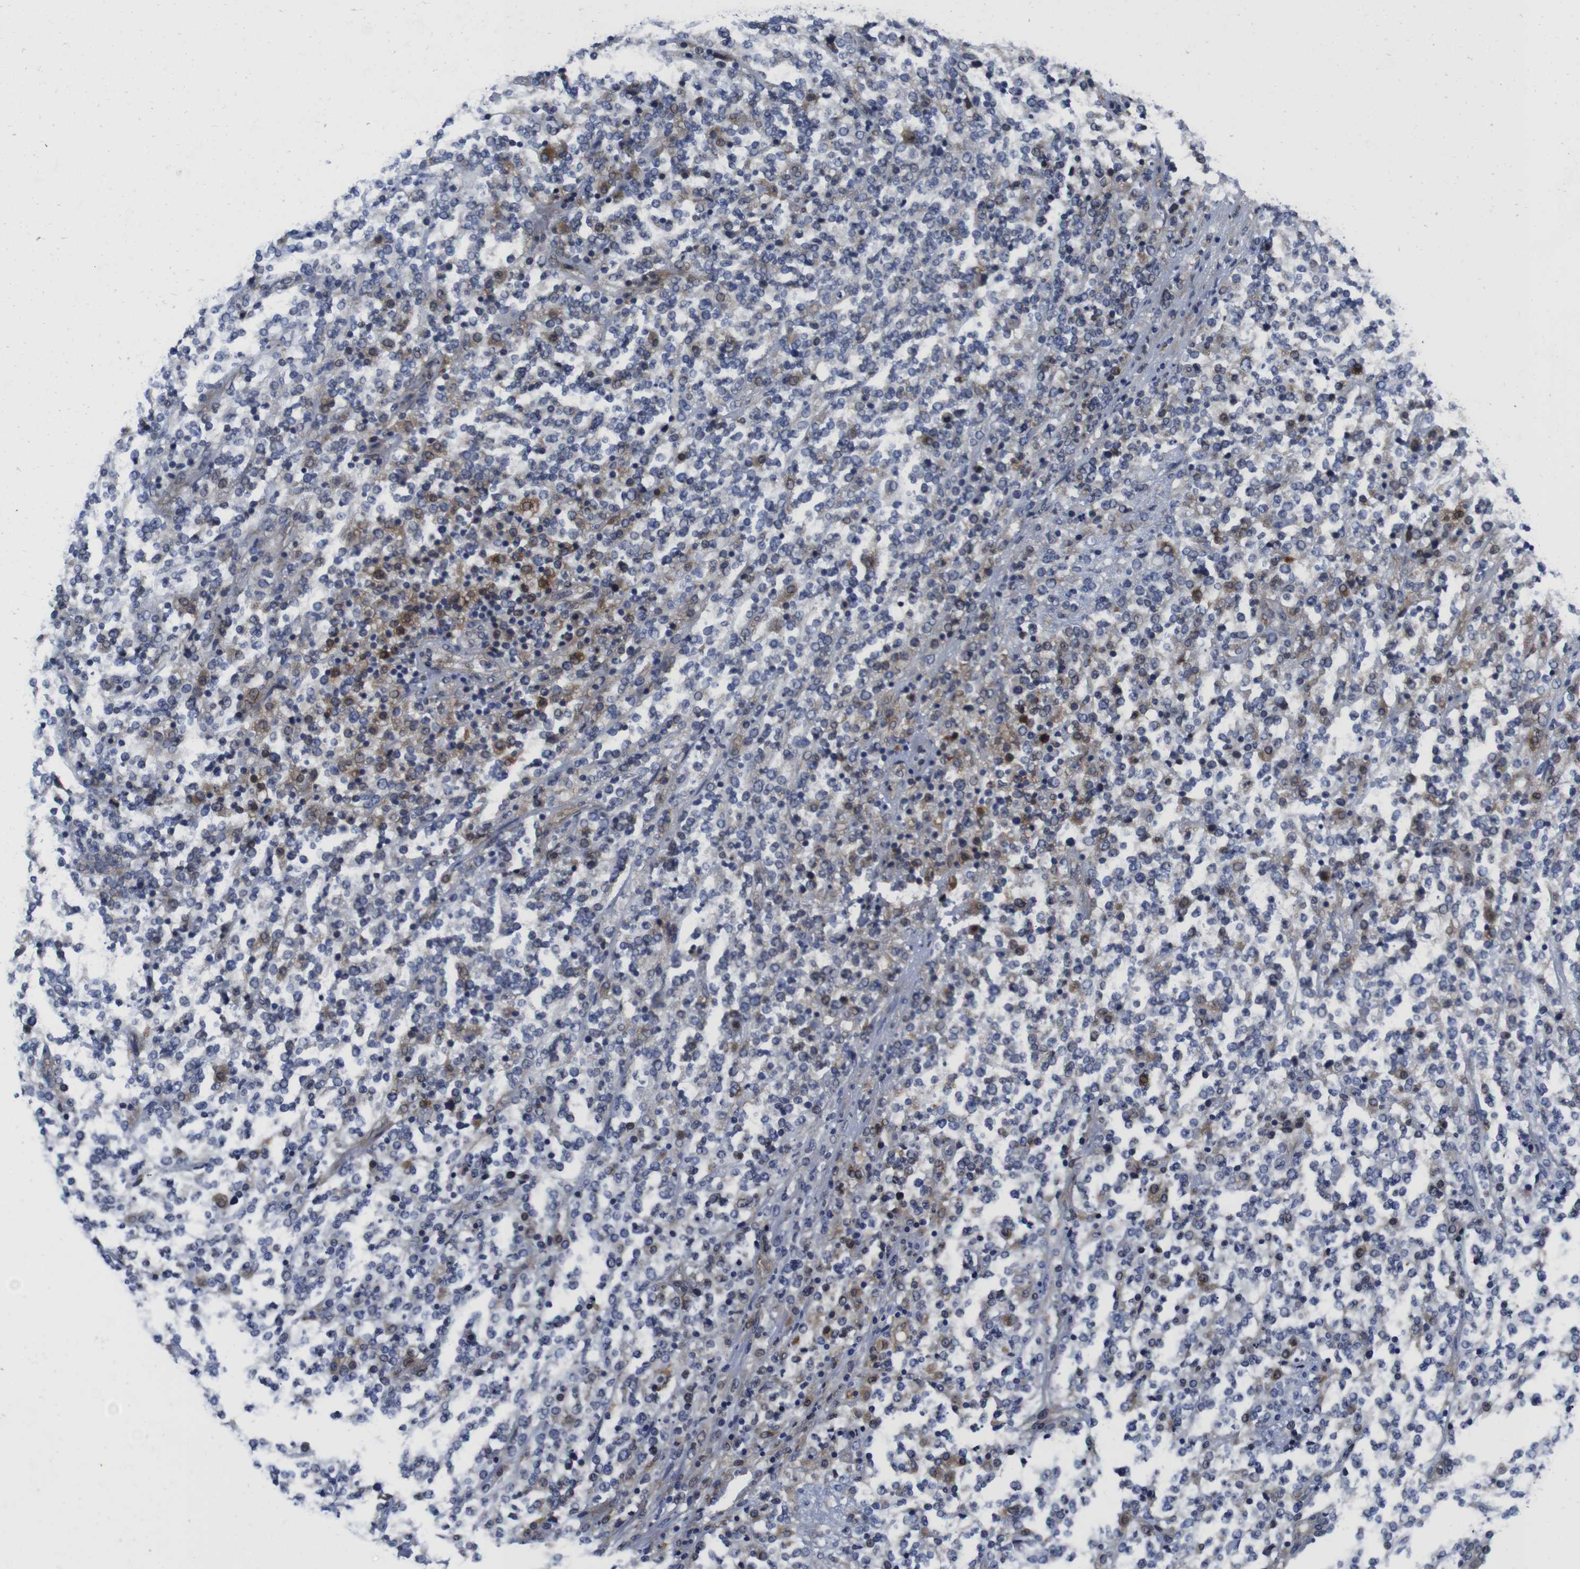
{"staining": {"intensity": "moderate", "quantity": "<25%", "location": "cytoplasmic/membranous"}, "tissue": "lymphoma", "cell_type": "Tumor cells", "image_type": "cancer", "snomed": [{"axis": "morphology", "description": "Malignant lymphoma, non-Hodgkin's type, High grade"}, {"axis": "topography", "description": "Soft tissue"}], "caption": "Immunohistochemistry (IHC) (DAB (3,3'-diaminobenzidine)) staining of human malignant lymphoma, non-Hodgkin's type (high-grade) displays moderate cytoplasmic/membranous protein positivity in approximately <25% of tumor cells.", "gene": "EIF4A1", "patient": {"sex": "male", "age": 18}}